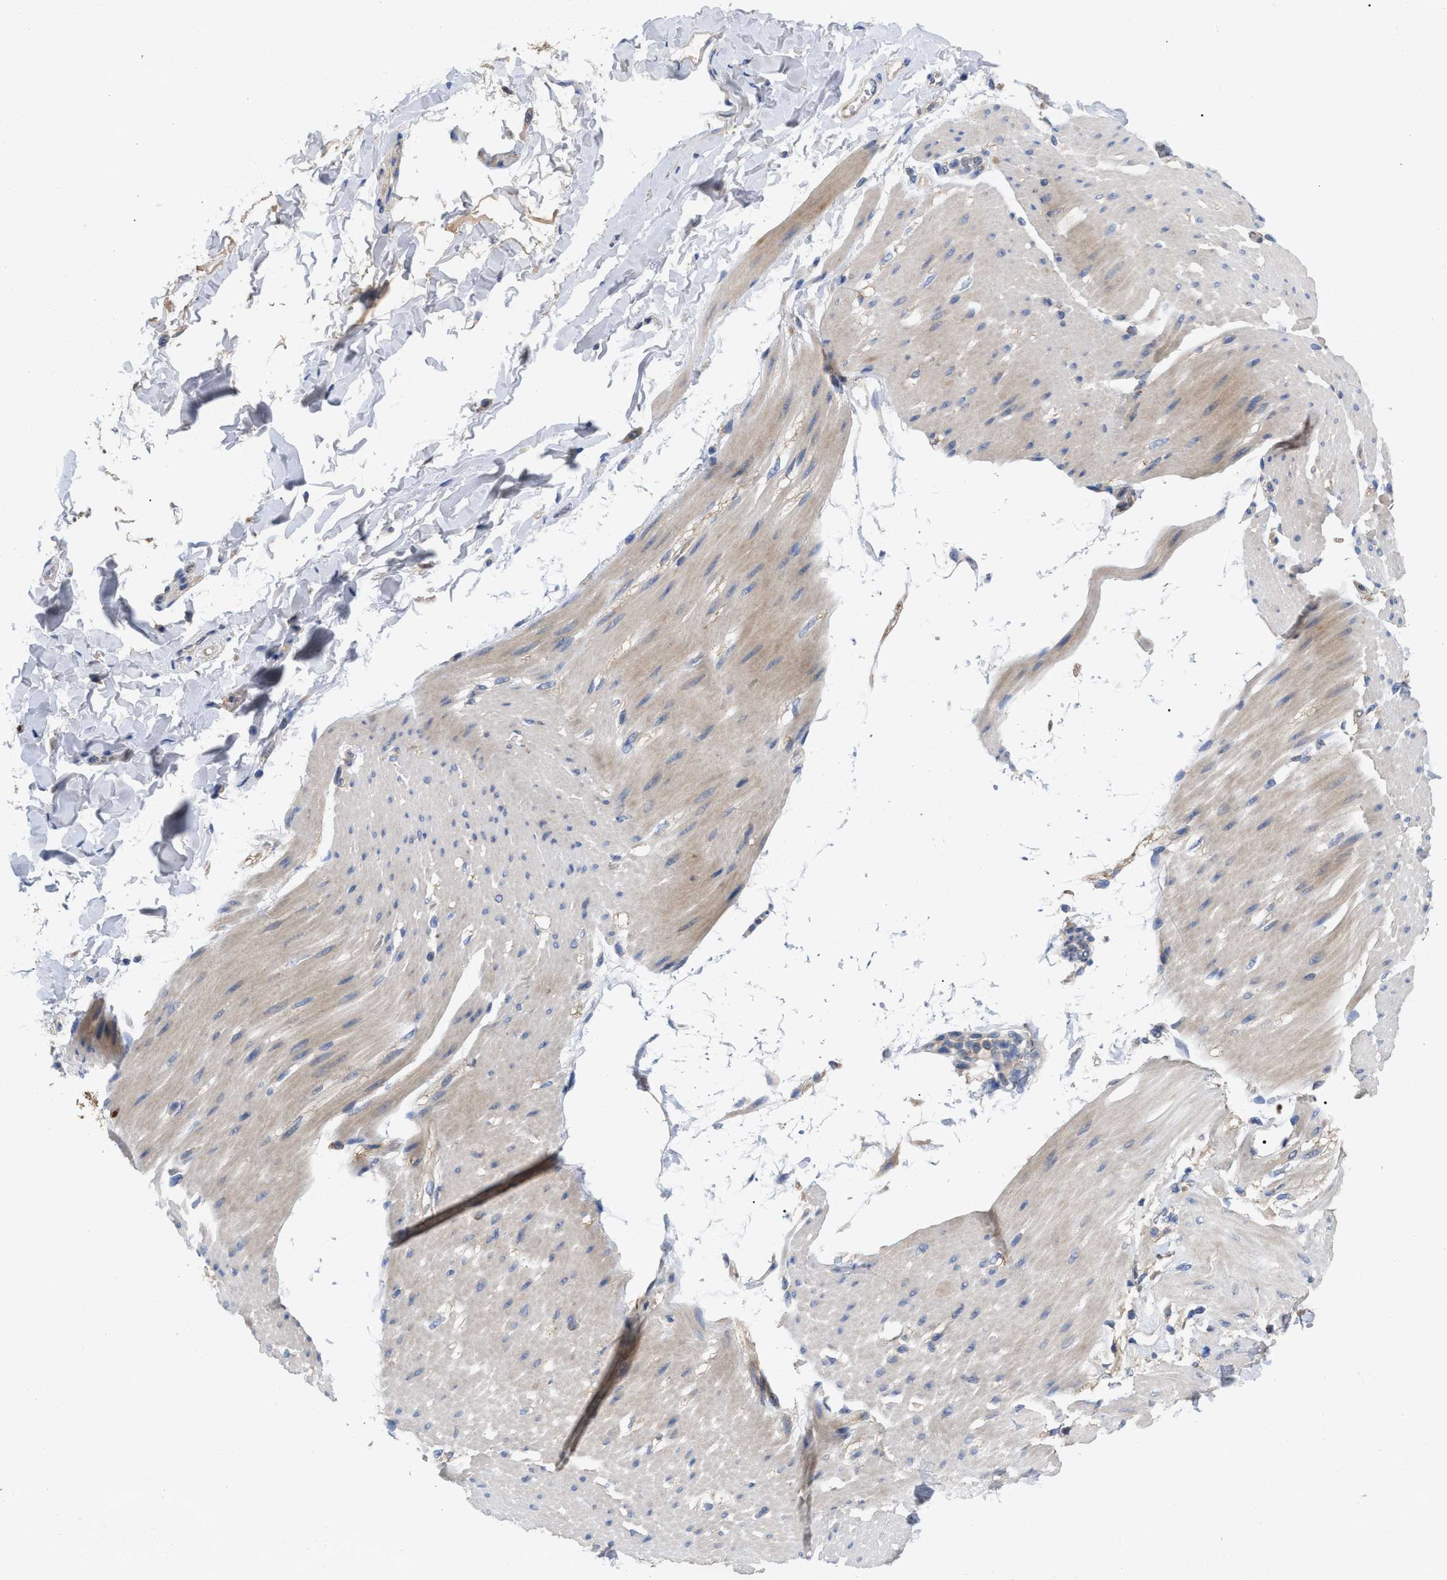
{"staining": {"intensity": "negative", "quantity": "none", "location": "none"}, "tissue": "adipose tissue", "cell_type": "Adipocytes", "image_type": "normal", "snomed": [{"axis": "morphology", "description": "Normal tissue, NOS"}, {"axis": "morphology", "description": "Adenocarcinoma, NOS"}, {"axis": "topography", "description": "Duodenum"}, {"axis": "topography", "description": "Peripheral nerve tissue"}], "caption": "This is an immunohistochemistry (IHC) image of unremarkable adipose tissue. There is no positivity in adipocytes.", "gene": "RAP1GDS1", "patient": {"sex": "female", "age": 60}}